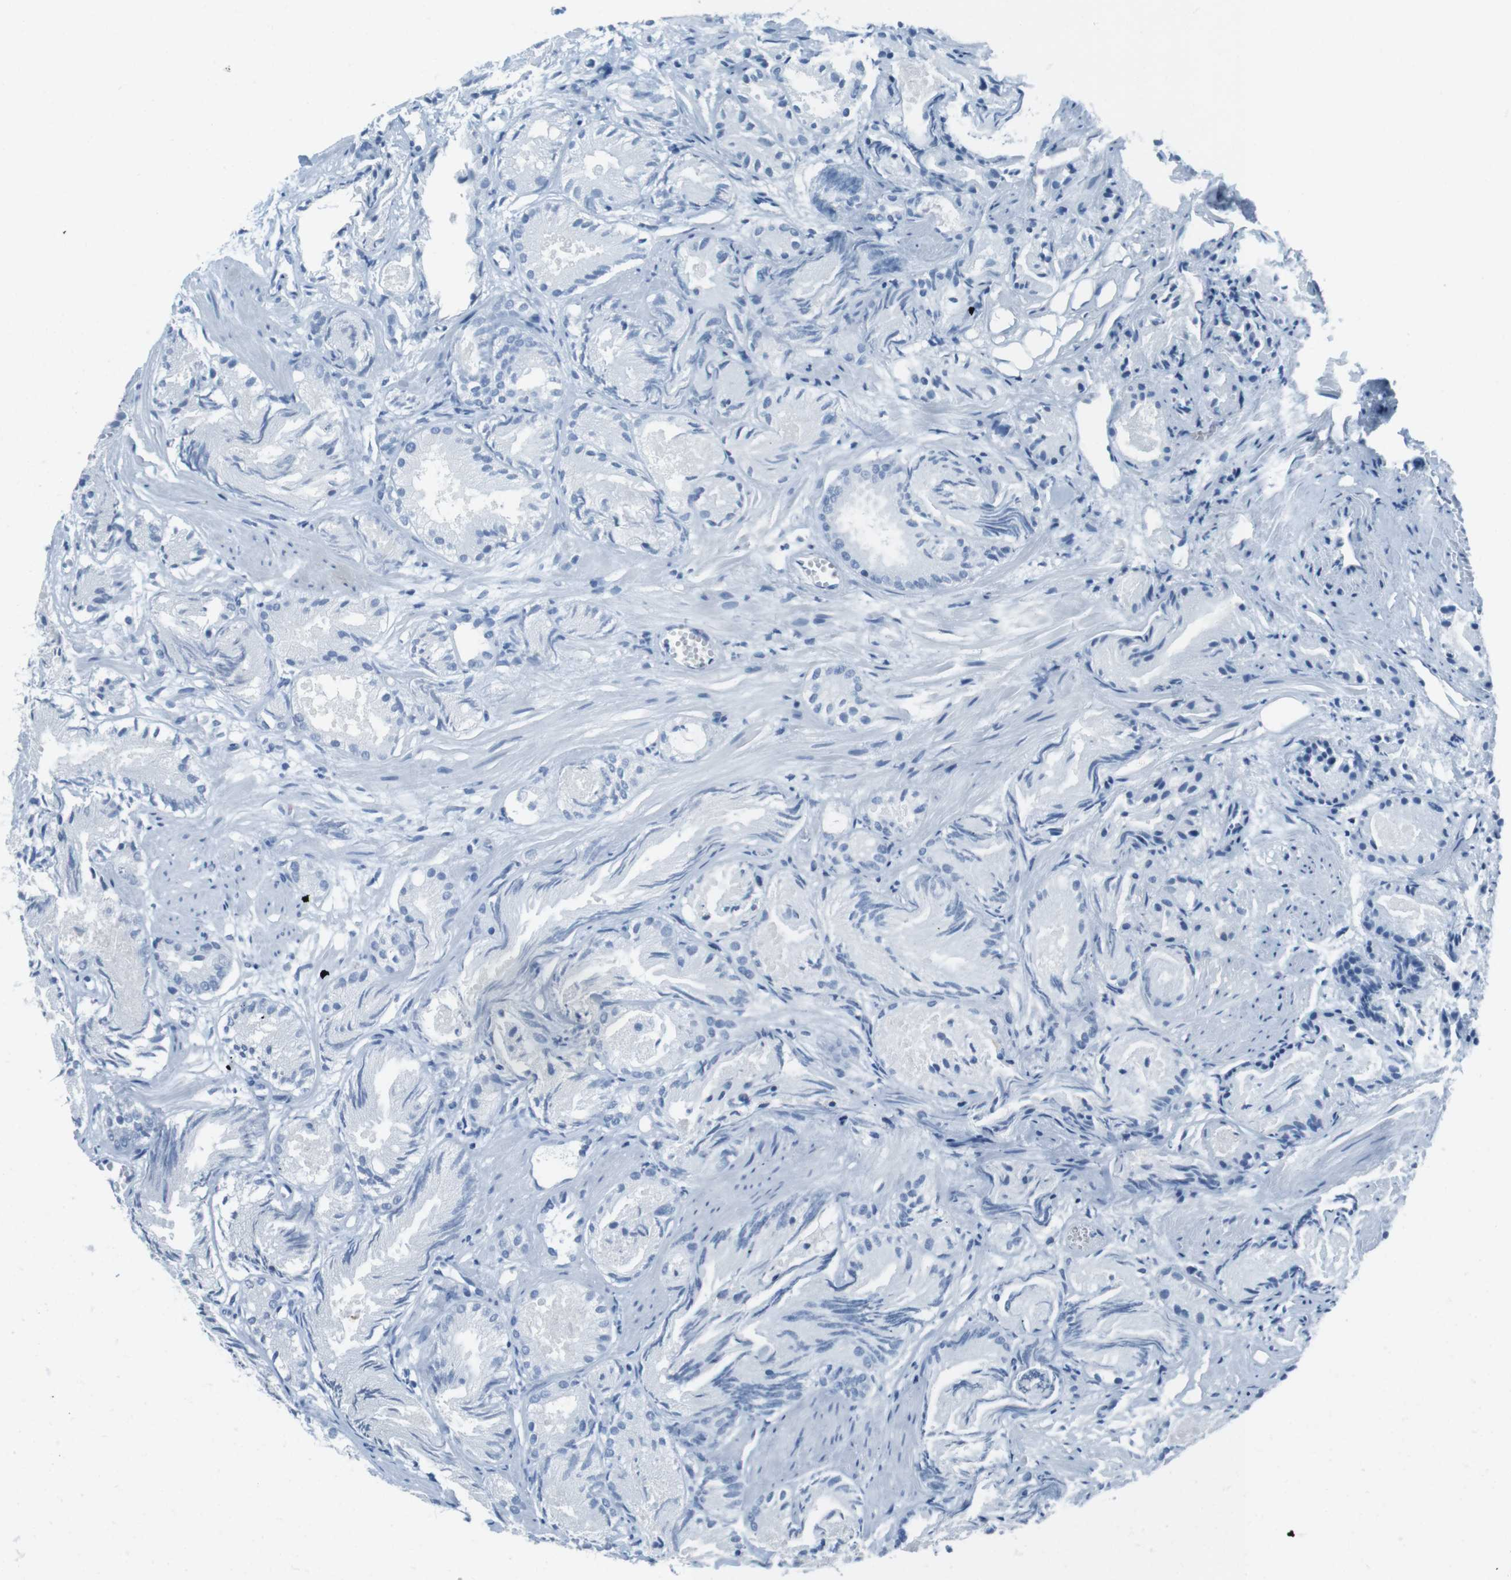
{"staining": {"intensity": "negative", "quantity": "none", "location": "none"}, "tissue": "prostate cancer", "cell_type": "Tumor cells", "image_type": "cancer", "snomed": [{"axis": "morphology", "description": "Adenocarcinoma, Low grade"}, {"axis": "topography", "description": "Prostate"}], "caption": "Immunohistochemical staining of prostate cancer (low-grade adenocarcinoma) exhibits no significant staining in tumor cells.", "gene": "TMEM207", "patient": {"sex": "male", "age": 72}}